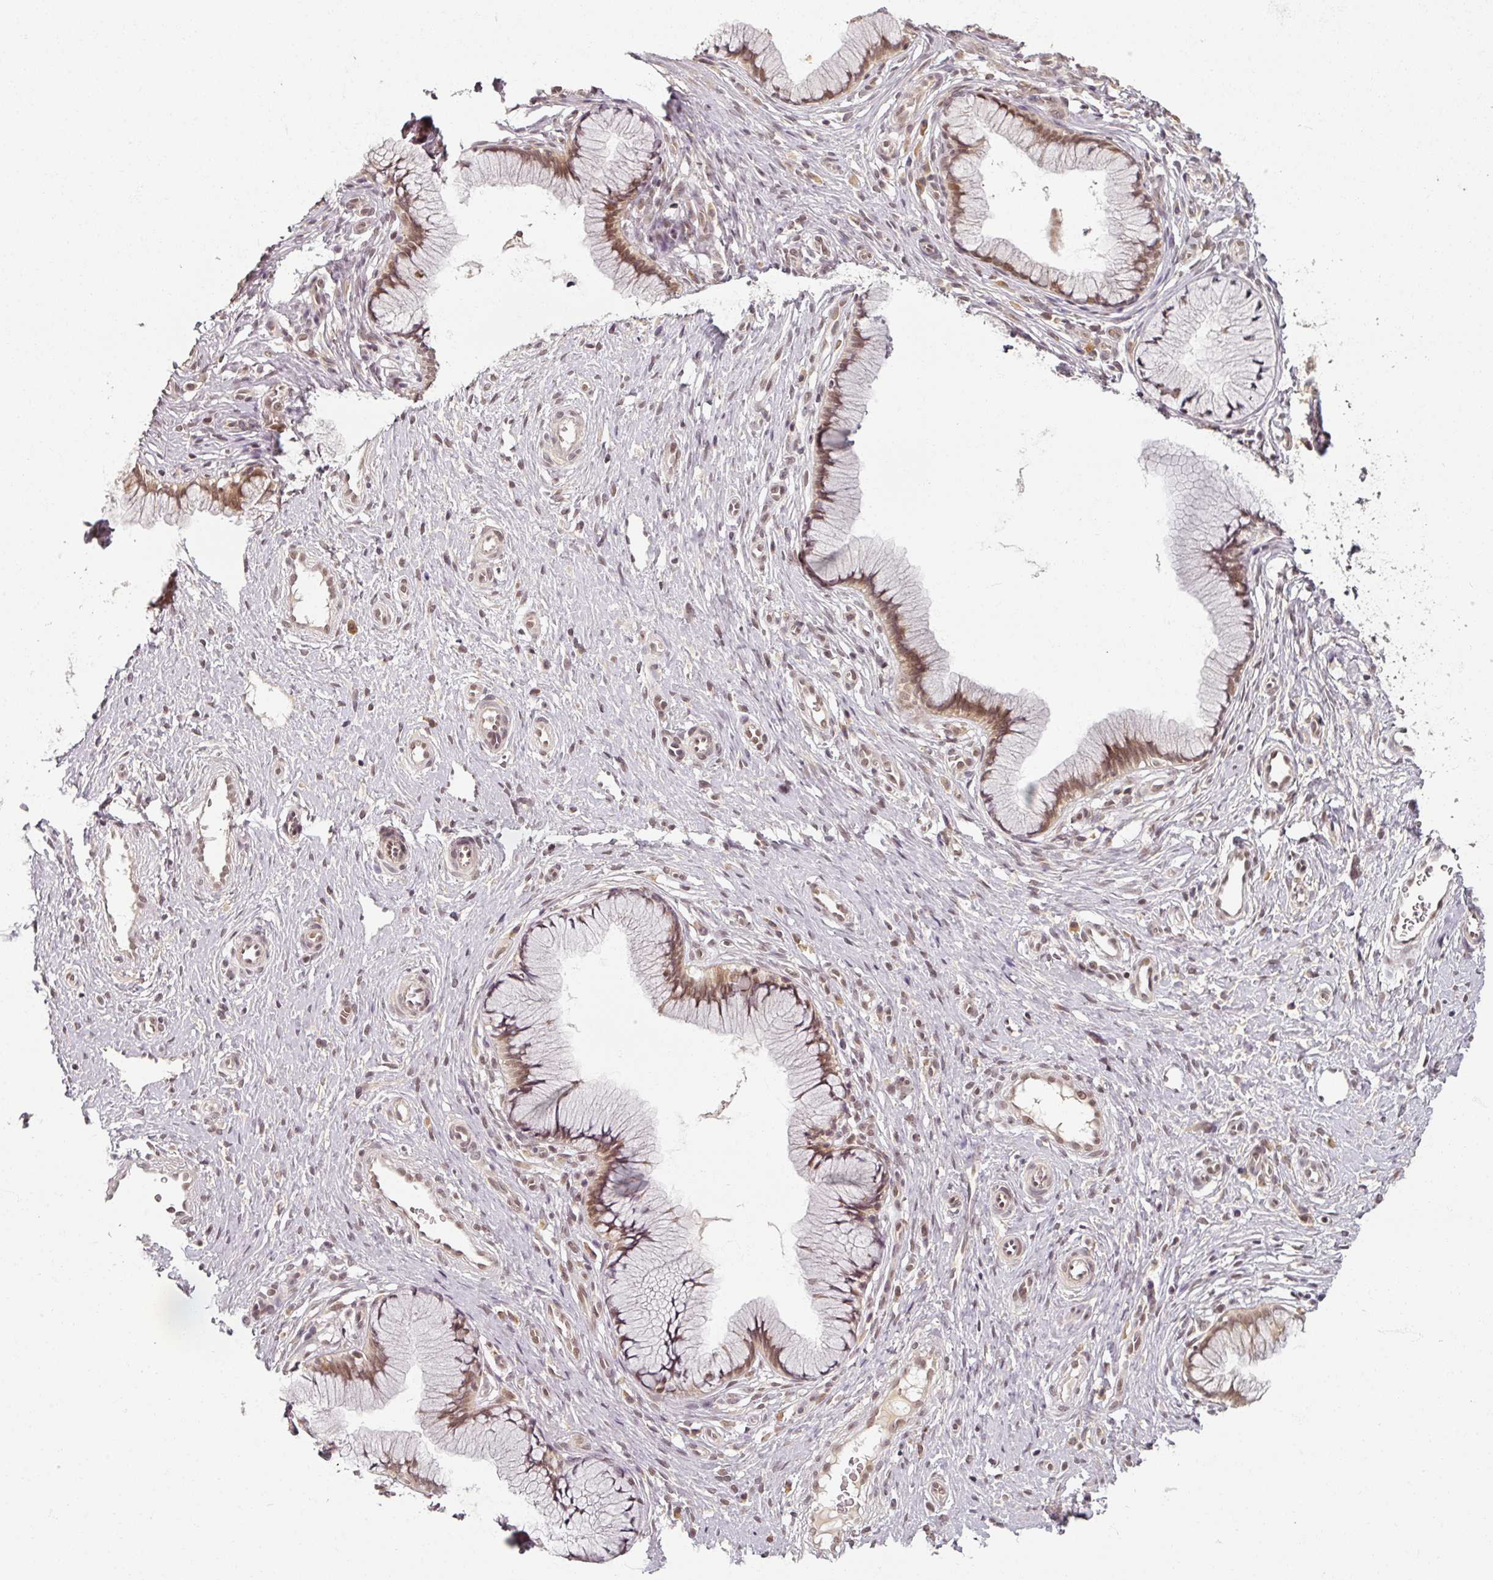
{"staining": {"intensity": "moderate", "quantity": ">75%", "location": "nuclear"}, "tissue": "cervix", "cell_type": "Glandular cells", "image_type": "normal", "snomed": [{"axis": "morphology", "description": "Normal tissue, NOS"}, {"axis": "topography", "description": "Cervix"}], "caption": "Immunohistochemistry (DAB (3,3'-diaminobenzidine)) staining of normal cervix demonstrates moderate nuclear protein positivity in approximately >75% of glandular cells.", "gene": "POLR2G", "patient": {"sex": "female", "age": 36}}